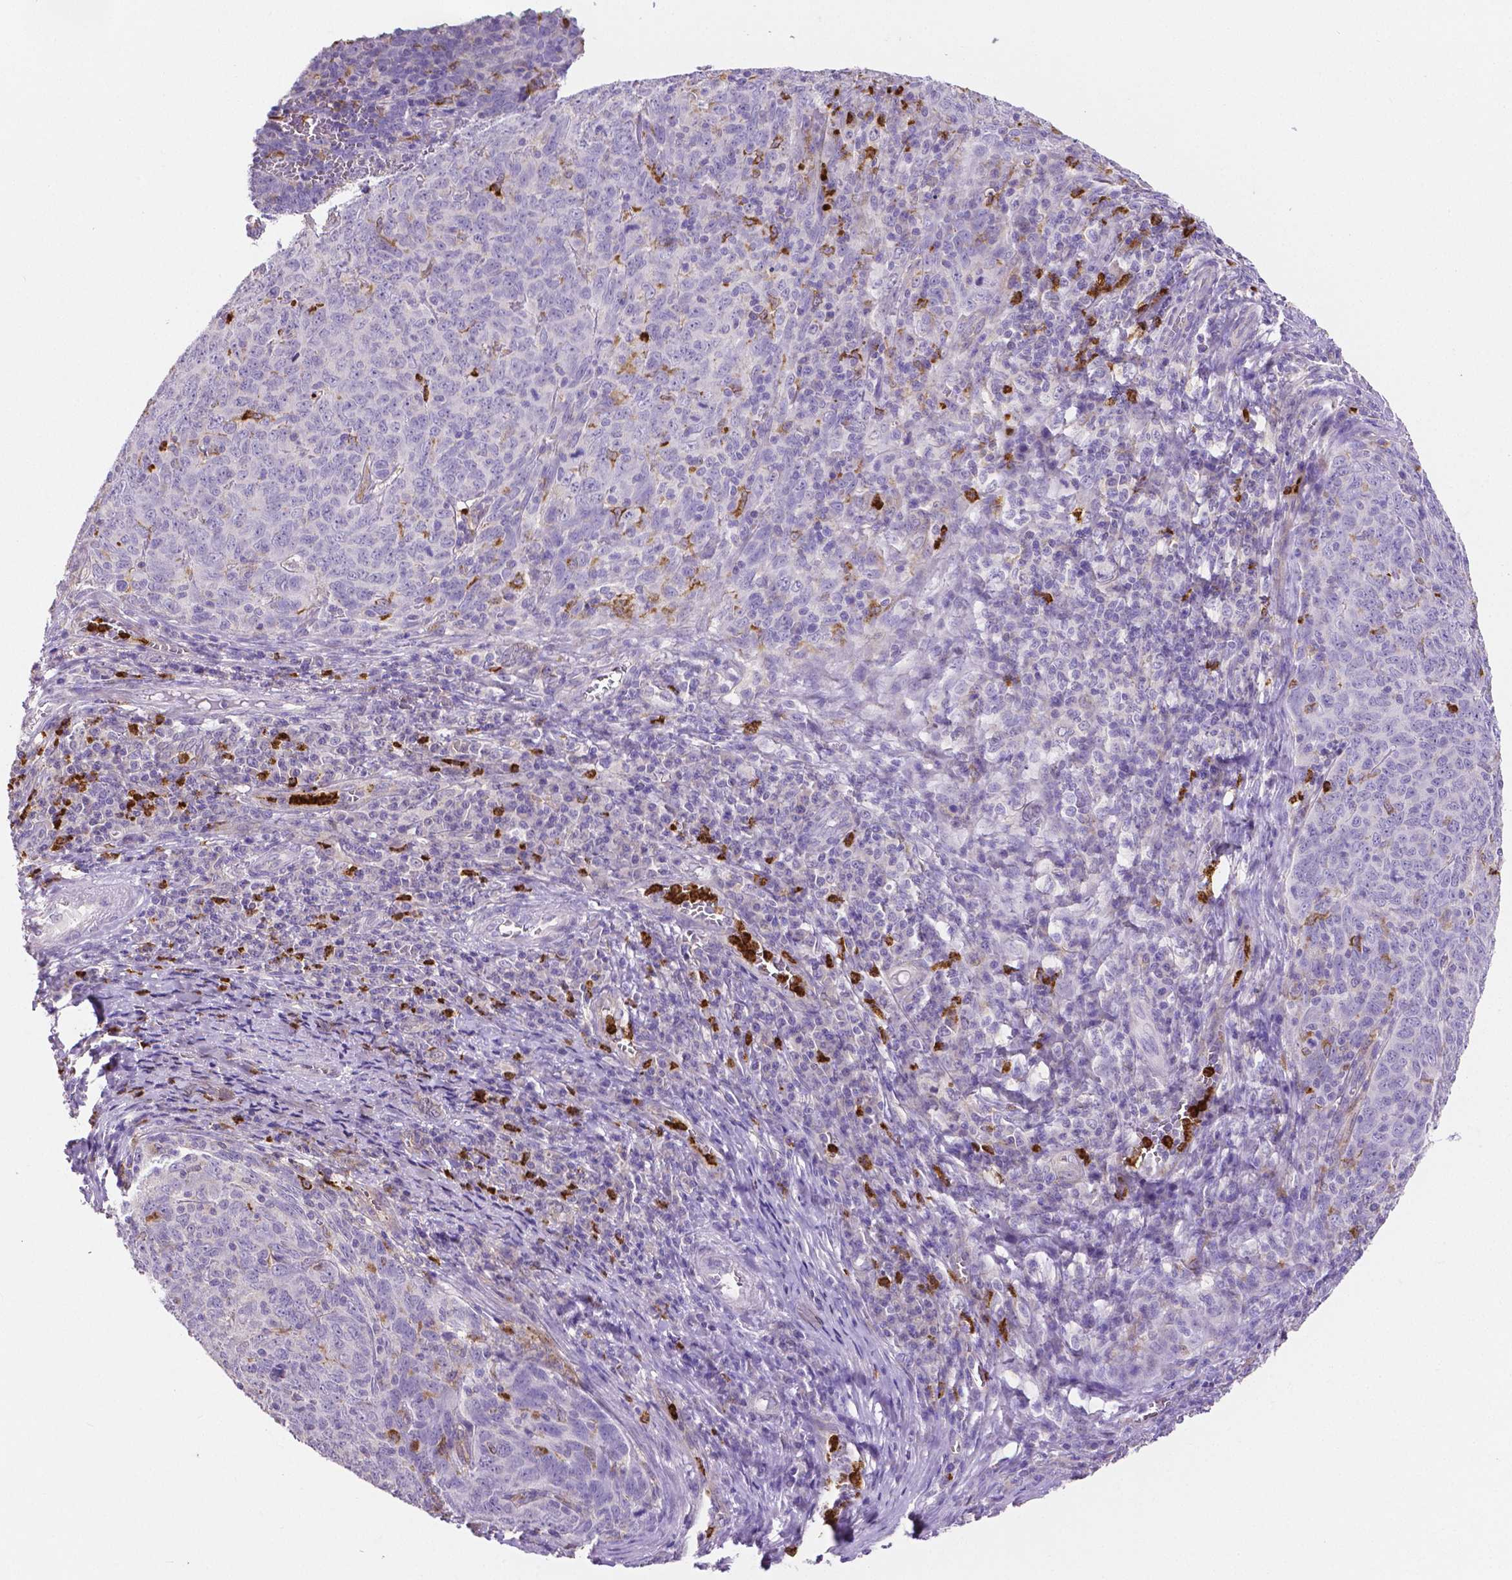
{"staining": {"intensity": "negative", "quantity": "none", "location": "none"}, "tissue": "skin cancer", "cell_type": "Tumor cells", "image_type": "cancer", "snomed": [{"axis": "morphology", "description": "Squamous cell carcinoma, NOS"}, {"axis": "topography", "description": "Skin"}, {"axis": "topography", "description": "Anal"}], "caption": "There is no significant positivity in tumor cells of squamous cell carcinoma (skin).", "gene": "MMP9", "patient": {"sex": "female", "age": 51}}